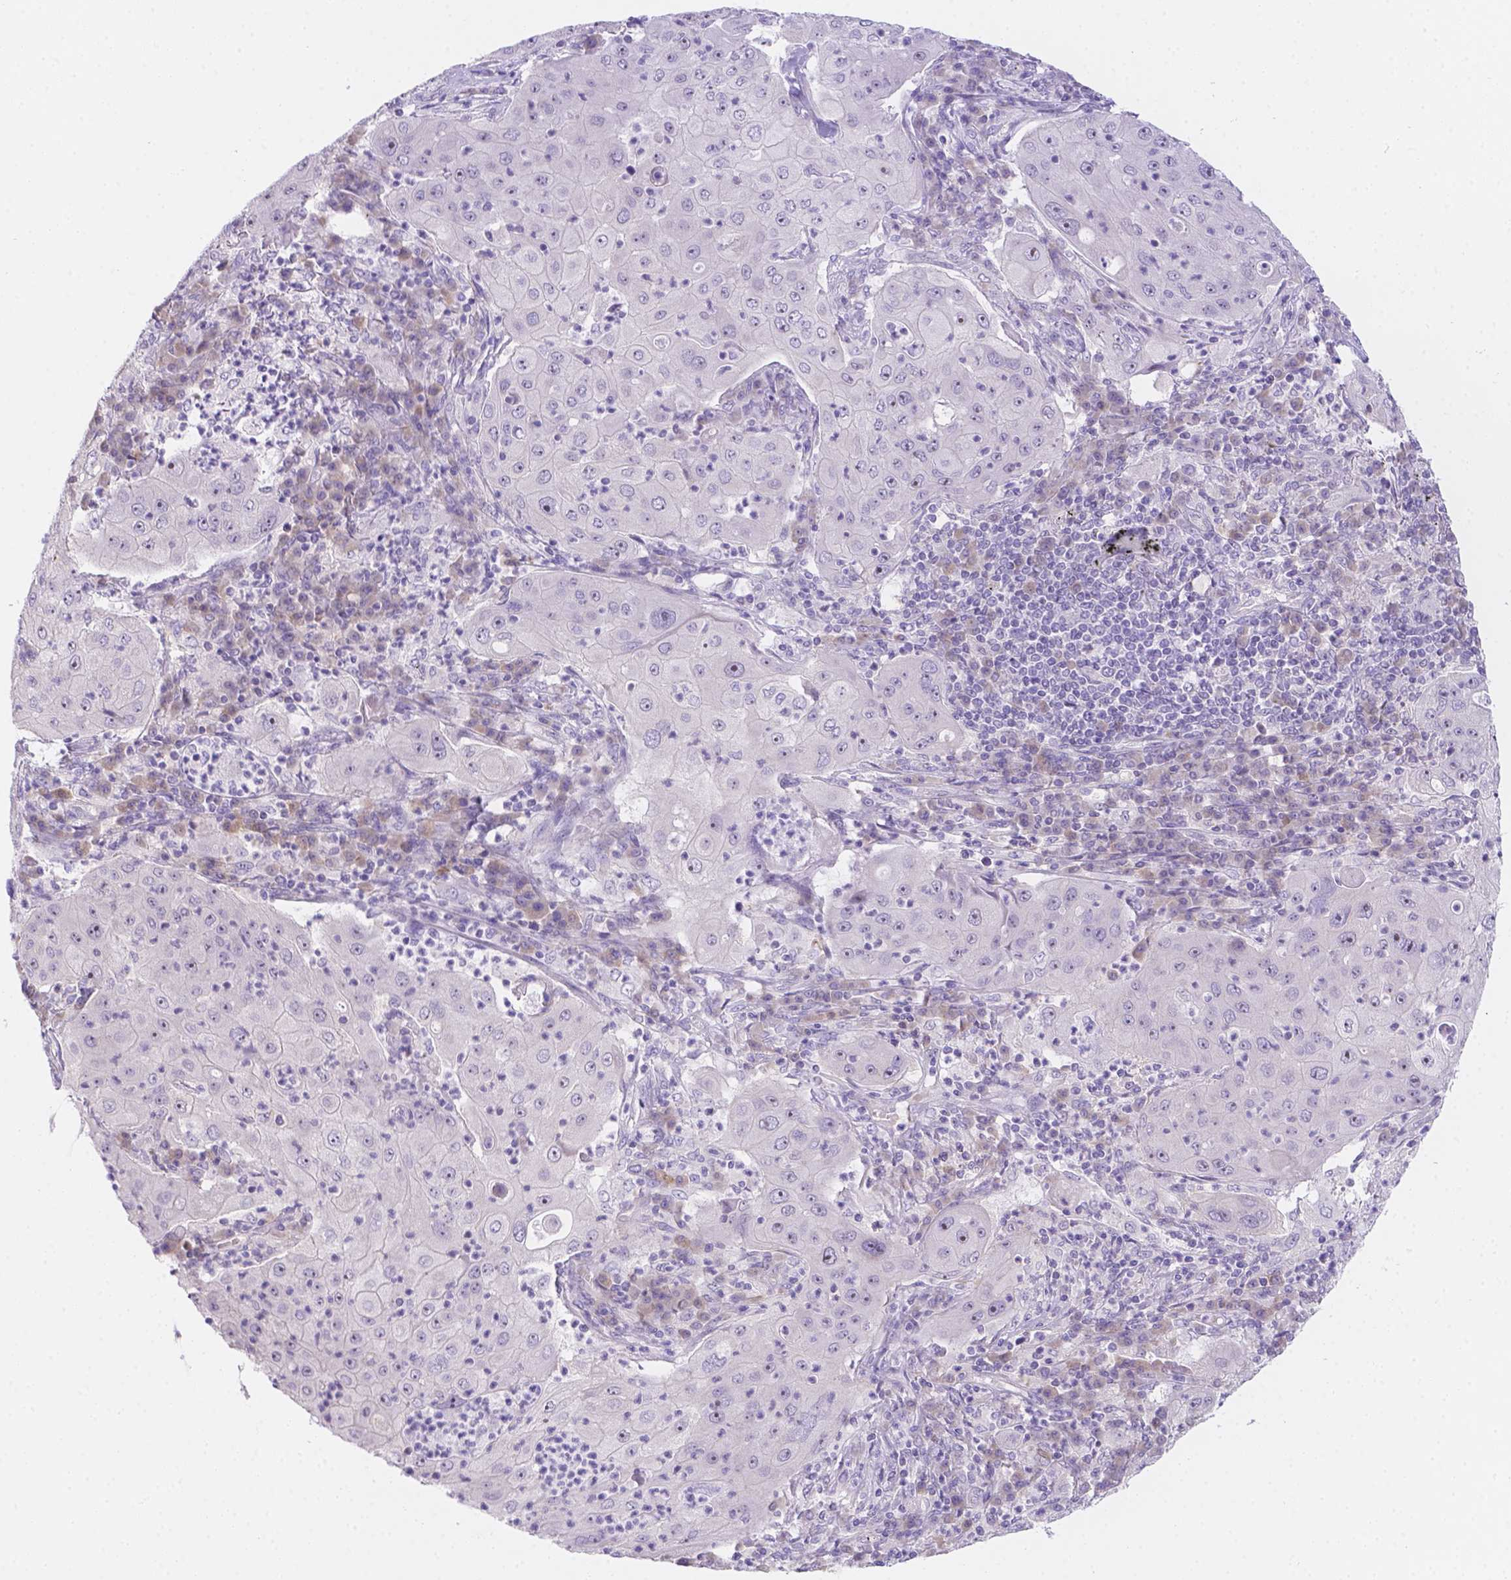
{"staining": {"intensity": "negative", "quantity": "none", "location": "none"}, "tissue": "lung cancer", "cell_type": "Tumor cells", "image_type": "cancer", "snomed": [{"axis": "morphology", "description": "Squamous cell carcinoma, NOS"}, {"axis": "topography", "description": "Lung"}], "caption": "Image shows no protein expression in tumor cells of lung cancer tissue.", "gene": "CD96", "patient": {"sex": "female", "age": 59}}